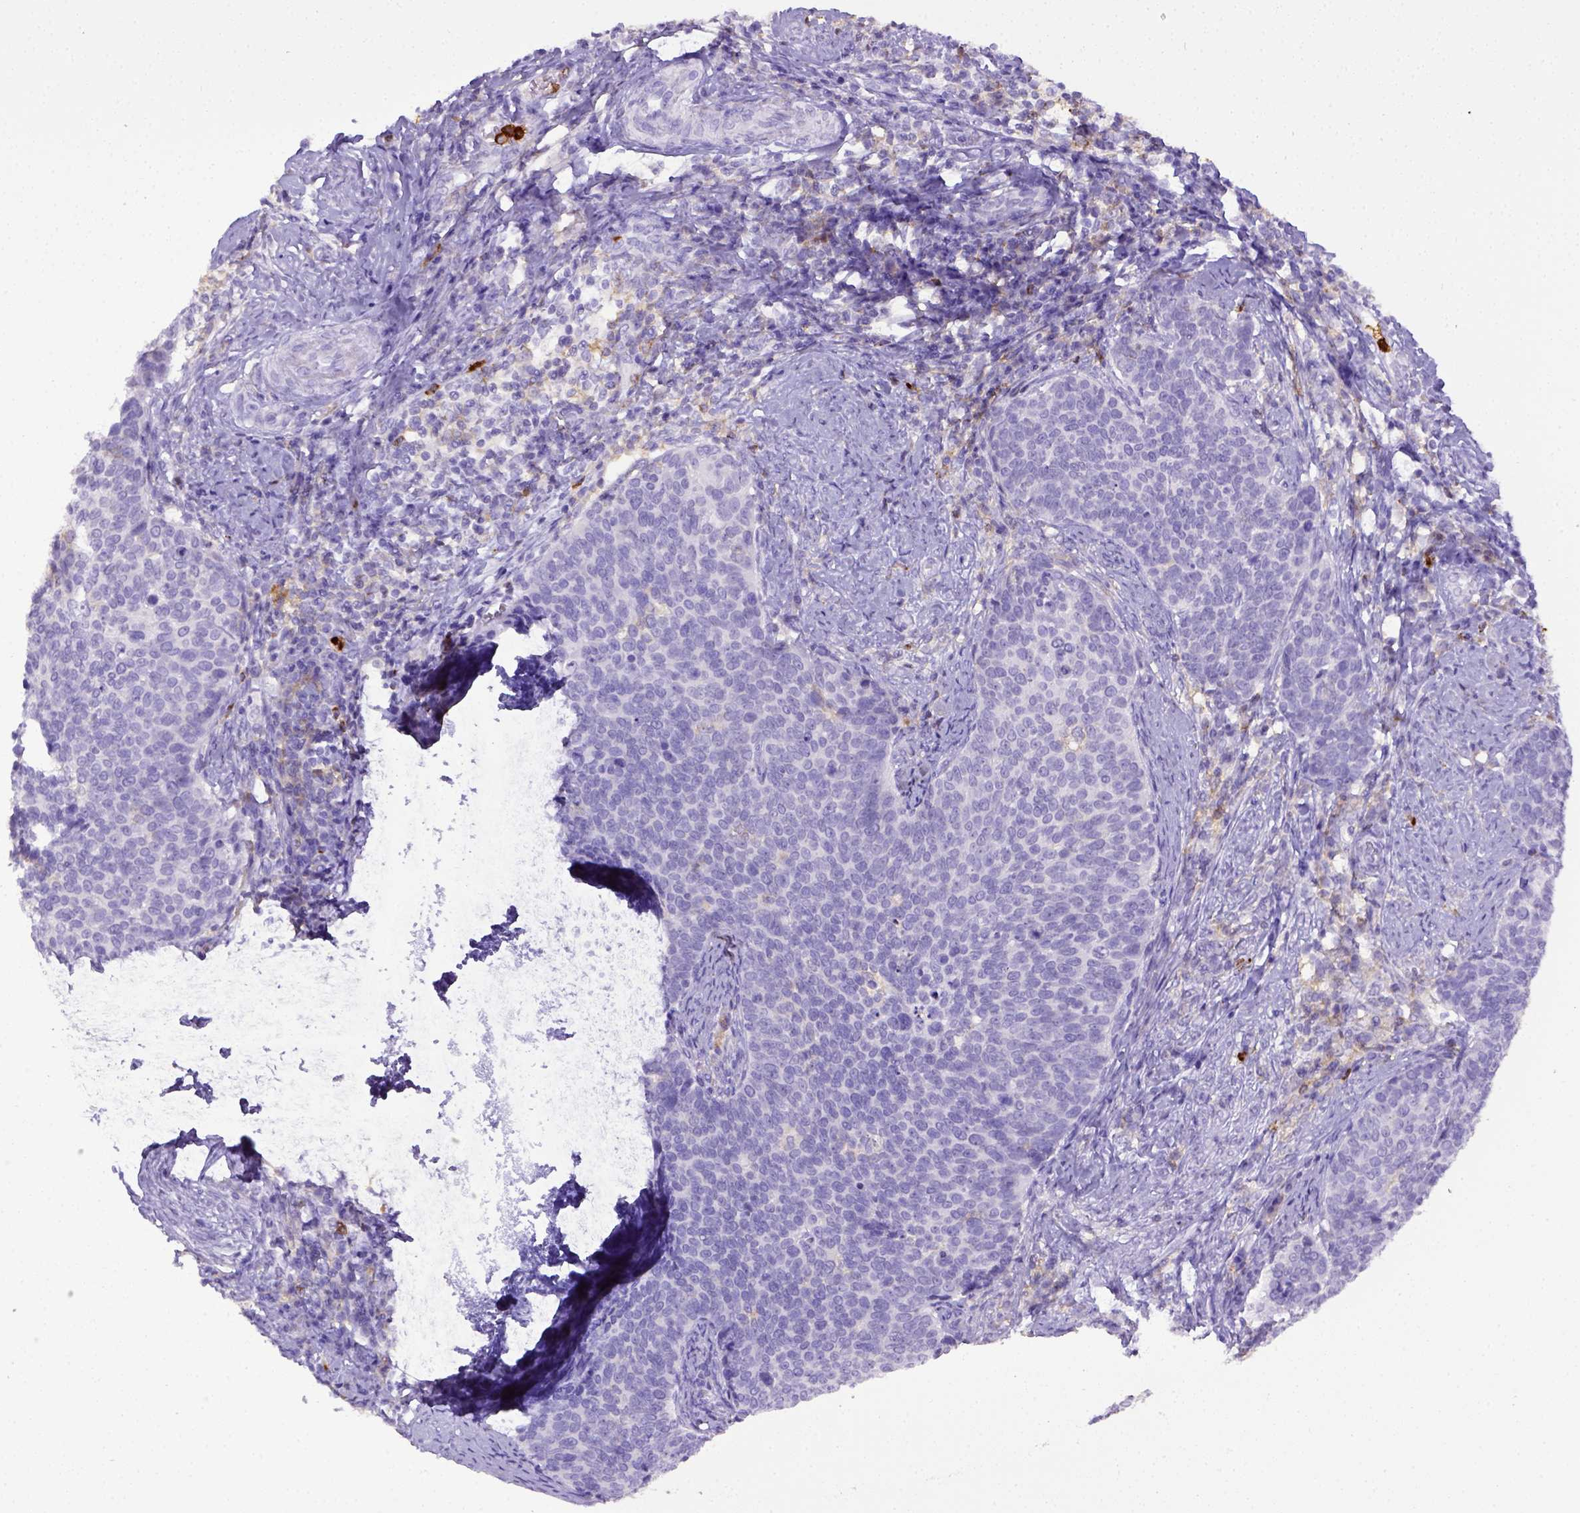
{"staining": {"intensity": "negative", "quantity": "none", "location": "none"}, "tissue": "cervical cancer", "cell_type": "Tumor cells", "image_type": "cancer", "snomed": [{"axis": "morphology", "description": "Normal tissue, NOS"}, {"axis": "morphology", "description": "Squamous cell carcinoma, NOS"}, {"axis": "topography", "description": "Cervix"}], "caption": "Immunohistochemistry histopathology image of cervical cancer stained for a protein (brown), which demonstrates no positivity in tumor cells.", "gene": "ITGAM", "patient": {"sex": "female", "age": 39}}